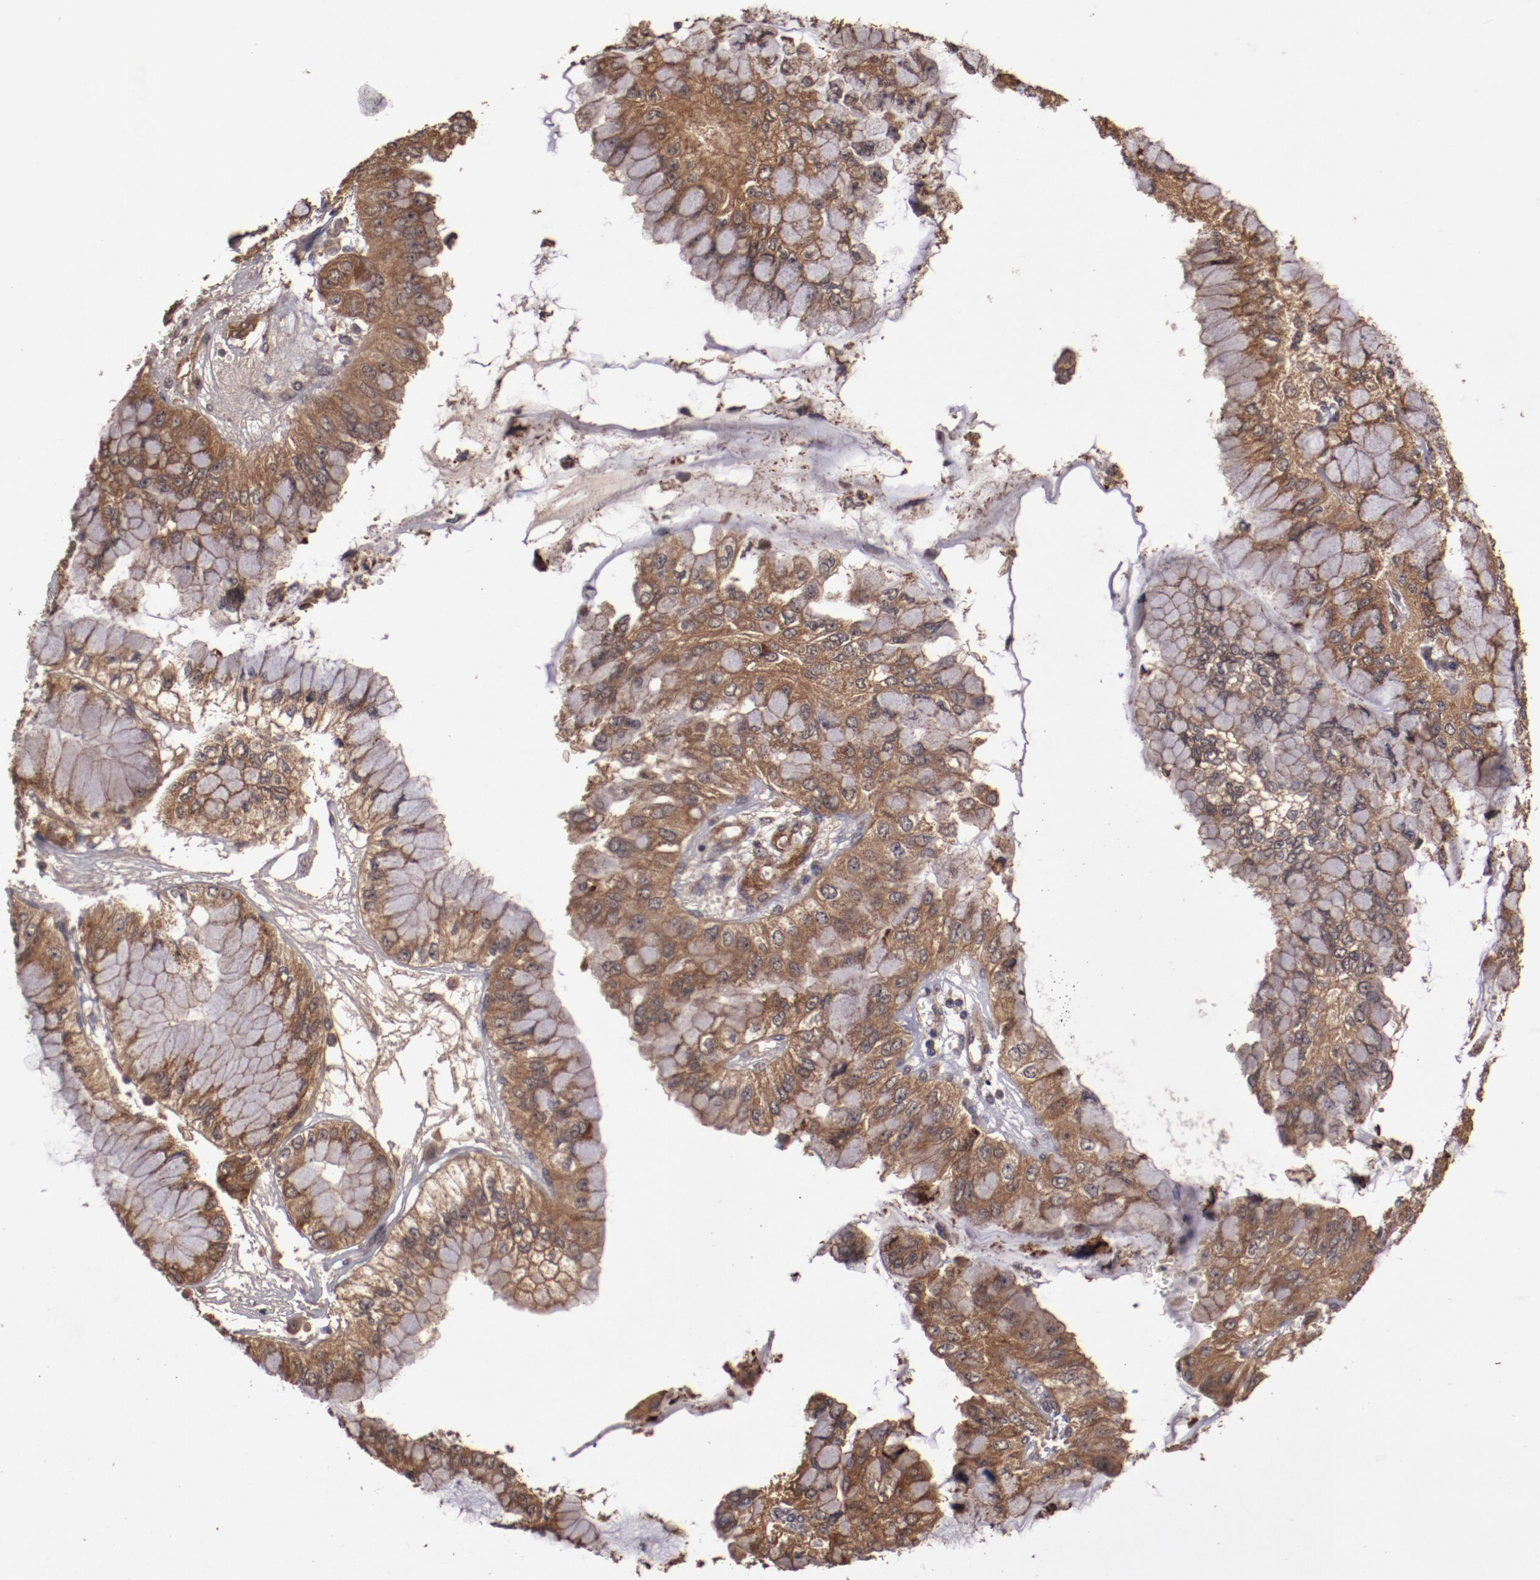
{"staining": {"intensity": "strong", "quantity": ">75%", "location": "cytoplasmic/membranous"}, "tissue": "liver cancer", "cell_type": "Tumor cells", "image_type": "cancer", "snomed": [{"axis": "morphology", "description": "Cholangiocarcinoma"}, {"axis": "topography", "description": "Liver"}], "caption": "An IHC photomicrograph of neoplastic tissue is shown. Protein staining in brown highlights strong cytoplasmic/membranous positivity in cholangiocarcinoma (liver) within tumor cells. The protein is stained brown, and the nuclei are stained in blue (DAB IHC with brightfield microscopy, high magnification).", "gene": "TXNDC16", "patient": {"sex": "female", "age": 79}}